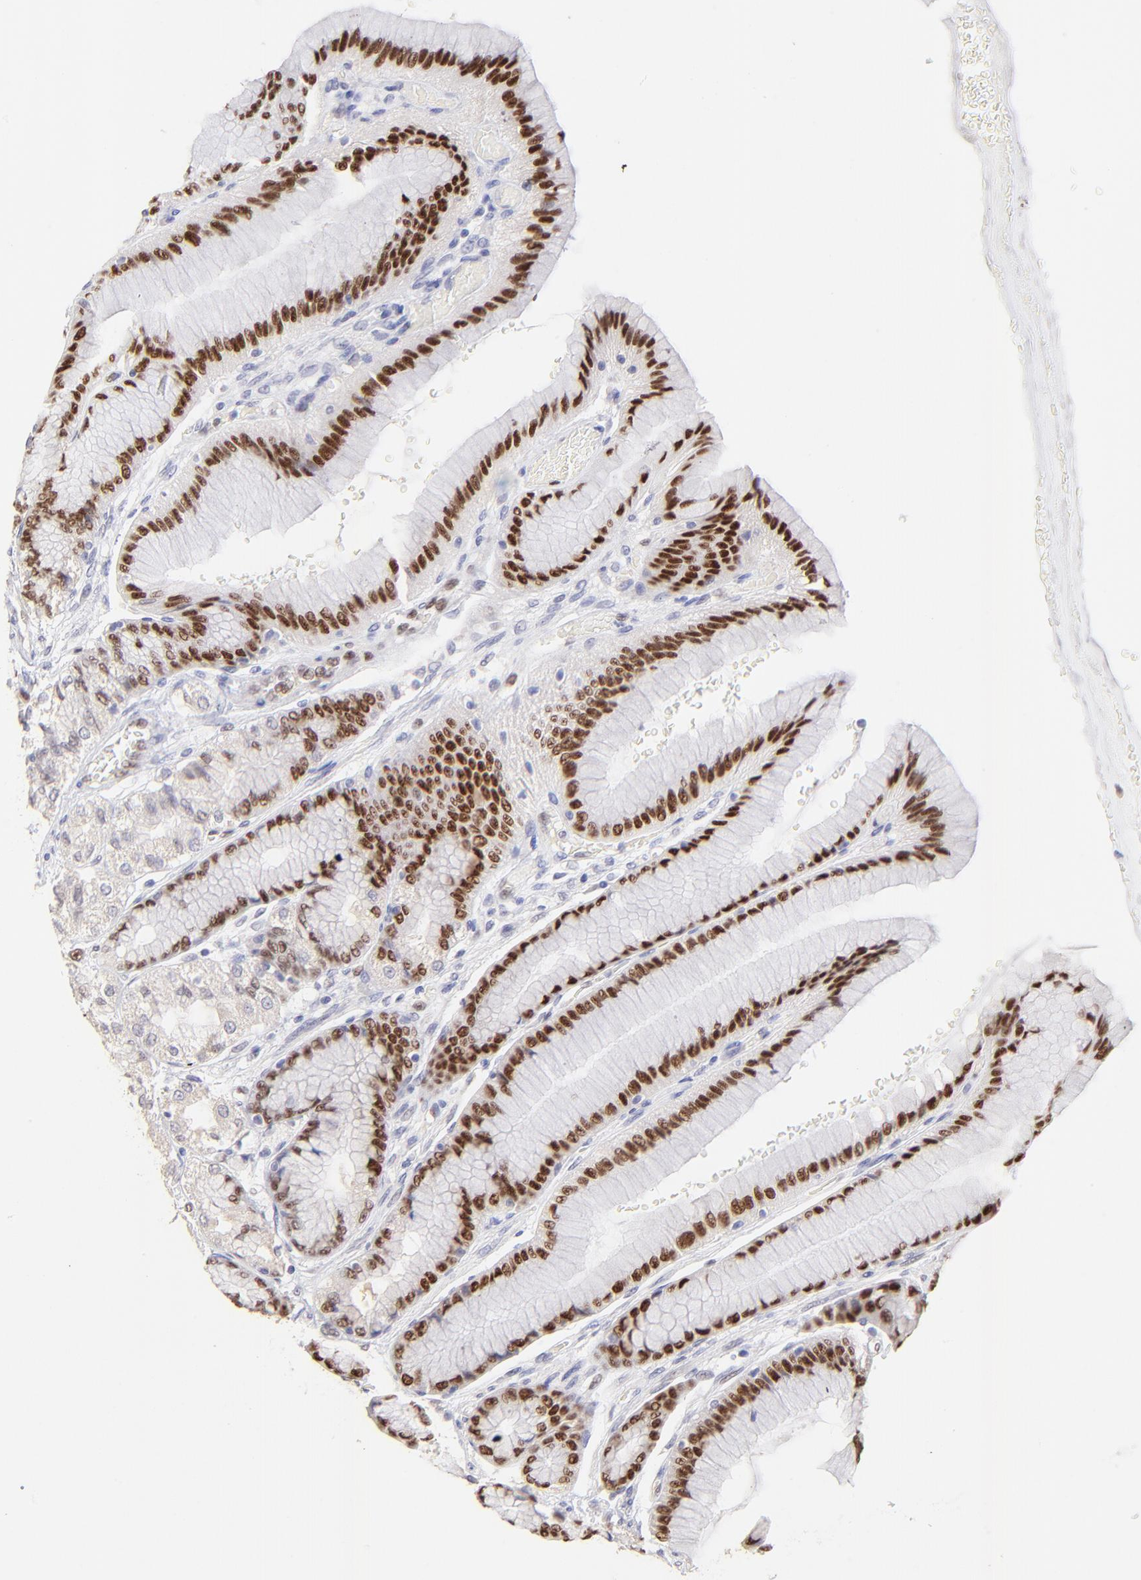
{"staining": {"intensity": "strong", "quantity": "25%-75%", "location": "nuclear"}, "tissue": "stomach", "cell_type": "Glandular cells", "image_type": "normal", "snomed": [{"axis": "morphology", "description": "Normal tissue, NOS"}, {"axis": "morphology", "description": "Adenocarcinoma, NOS"}, {"axis": "topography", "description": "Stomach"}, {"axis": "topography", "description": "Stomach, lower"}], "caption": "A high-resolution micrograph shows immunohistochemistry staining of unremarkable stomach, which demonstrates strong nuclear positivity in about 25%-75% of glandular cells.", "gene": "KLF4", "patient": {"sex": "female", "age": 65}}